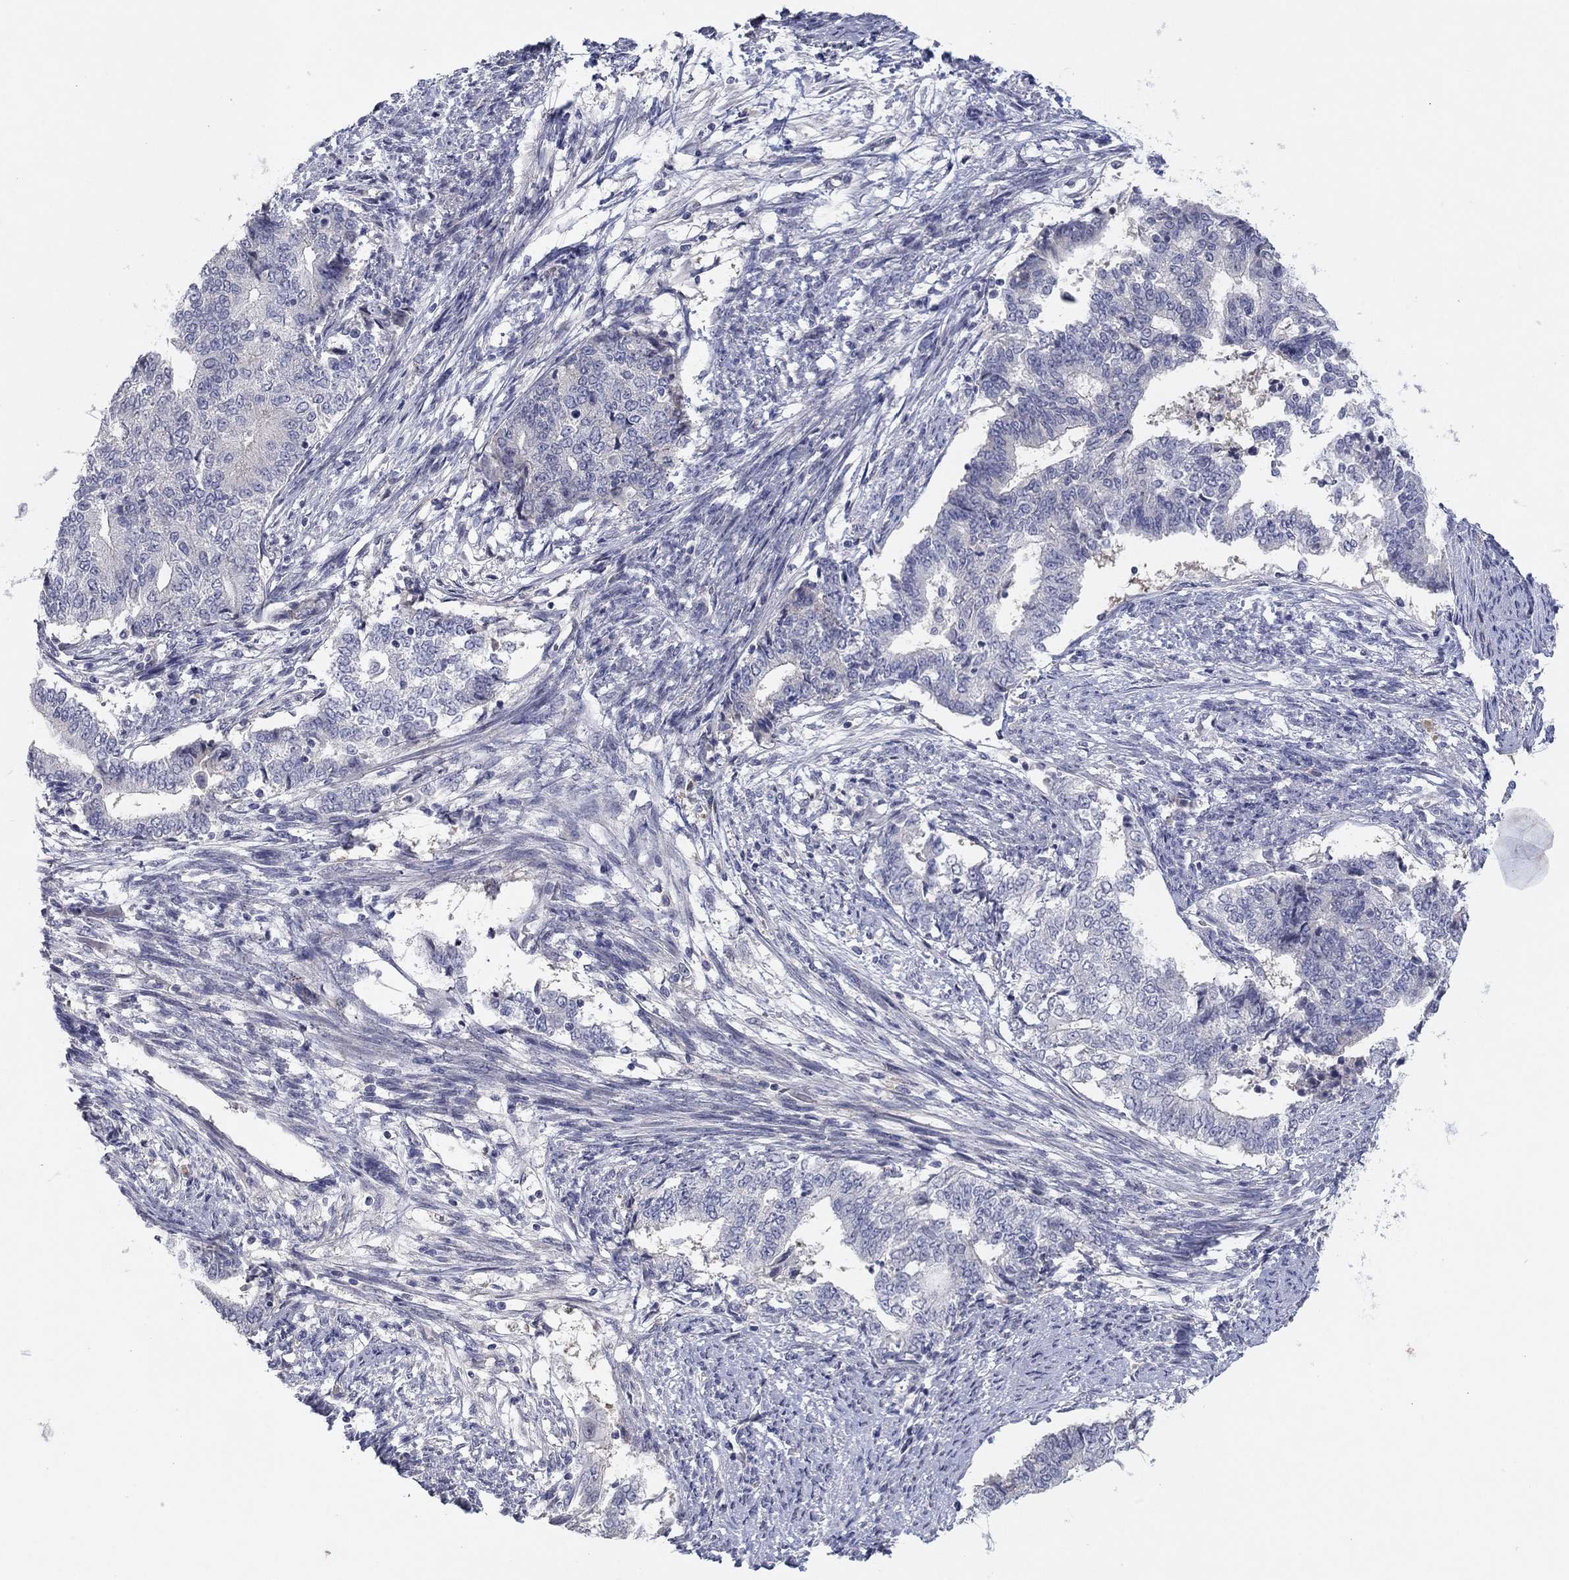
{"staining": {"intensity": "negative", "quantity": "none", "location": "none"}, "tissue": "endometrial cancer", "cell_type": "Tumor cells", "image_type": "cancer", "snomed": [{"axis": "morphology", "description": "Adenocarcinoma, NOS"}, {"axis": "topography", "description": "Endometrium"}], "caption": "This is a image of IHC staining of endometrial cancer (adenocarcinoma), which shows no expression in tumor cells.", "gene": "AMN1", "patient": {"sex": "female", "age": 65}}